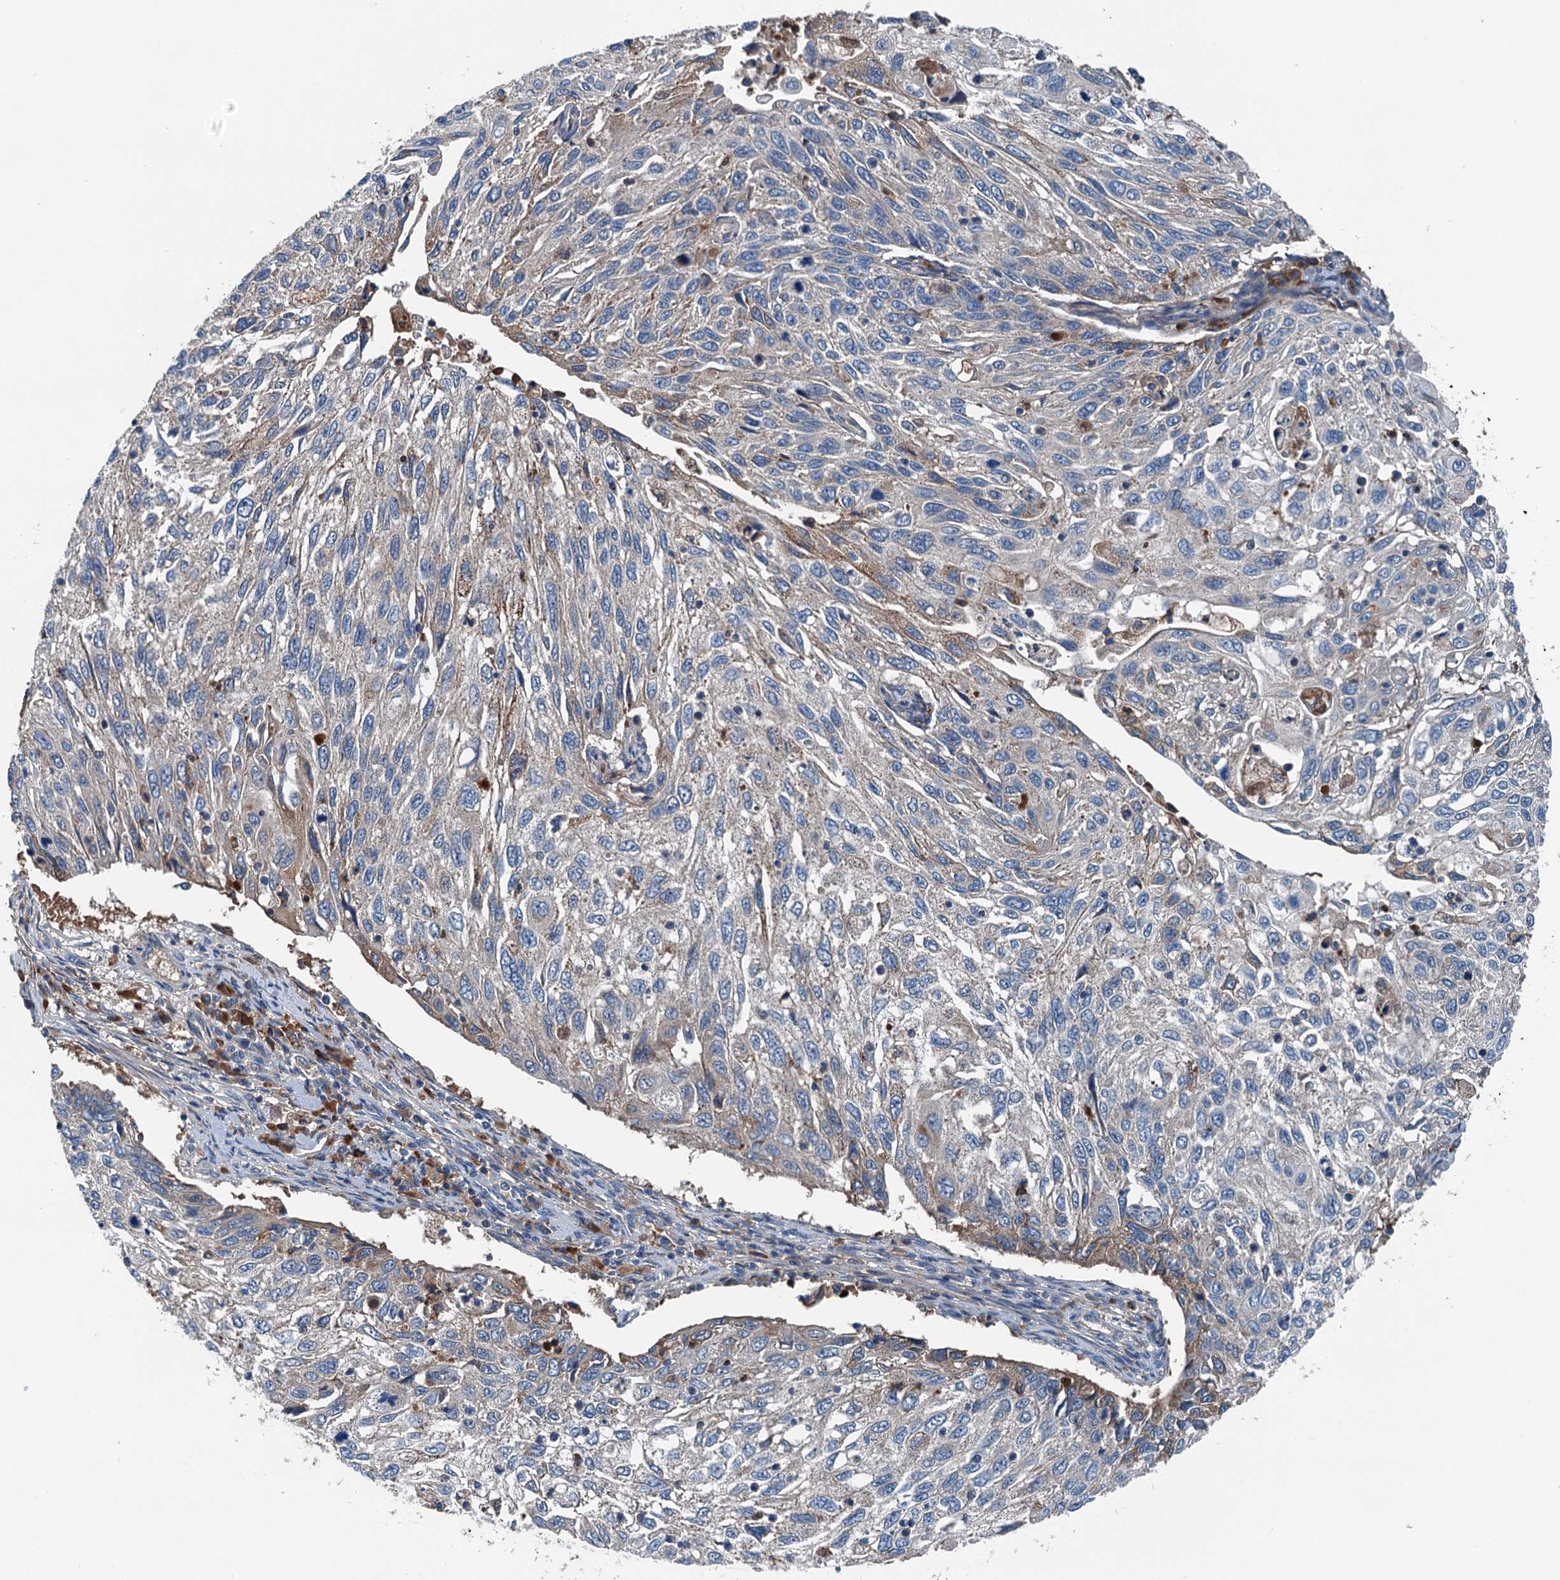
{"staining": {"intensity": "weak", "quantity": "<25%", "location": "cytoplasmic/membranous"}, "tissue": "cervical cancer", "cell_type": "Tumor cells", "image_type": "cancer", "snomed": [{"axis": "morphology", "description": "Squamous cell carcinoma, NOS"}, {"axis": "topography", "description": "Cervix"}], "caption": "Tumor cells show no significant protein staining in cervical cancer.", "gene": "PDSS1", "patient": {"sex": "female", "age": 70}}